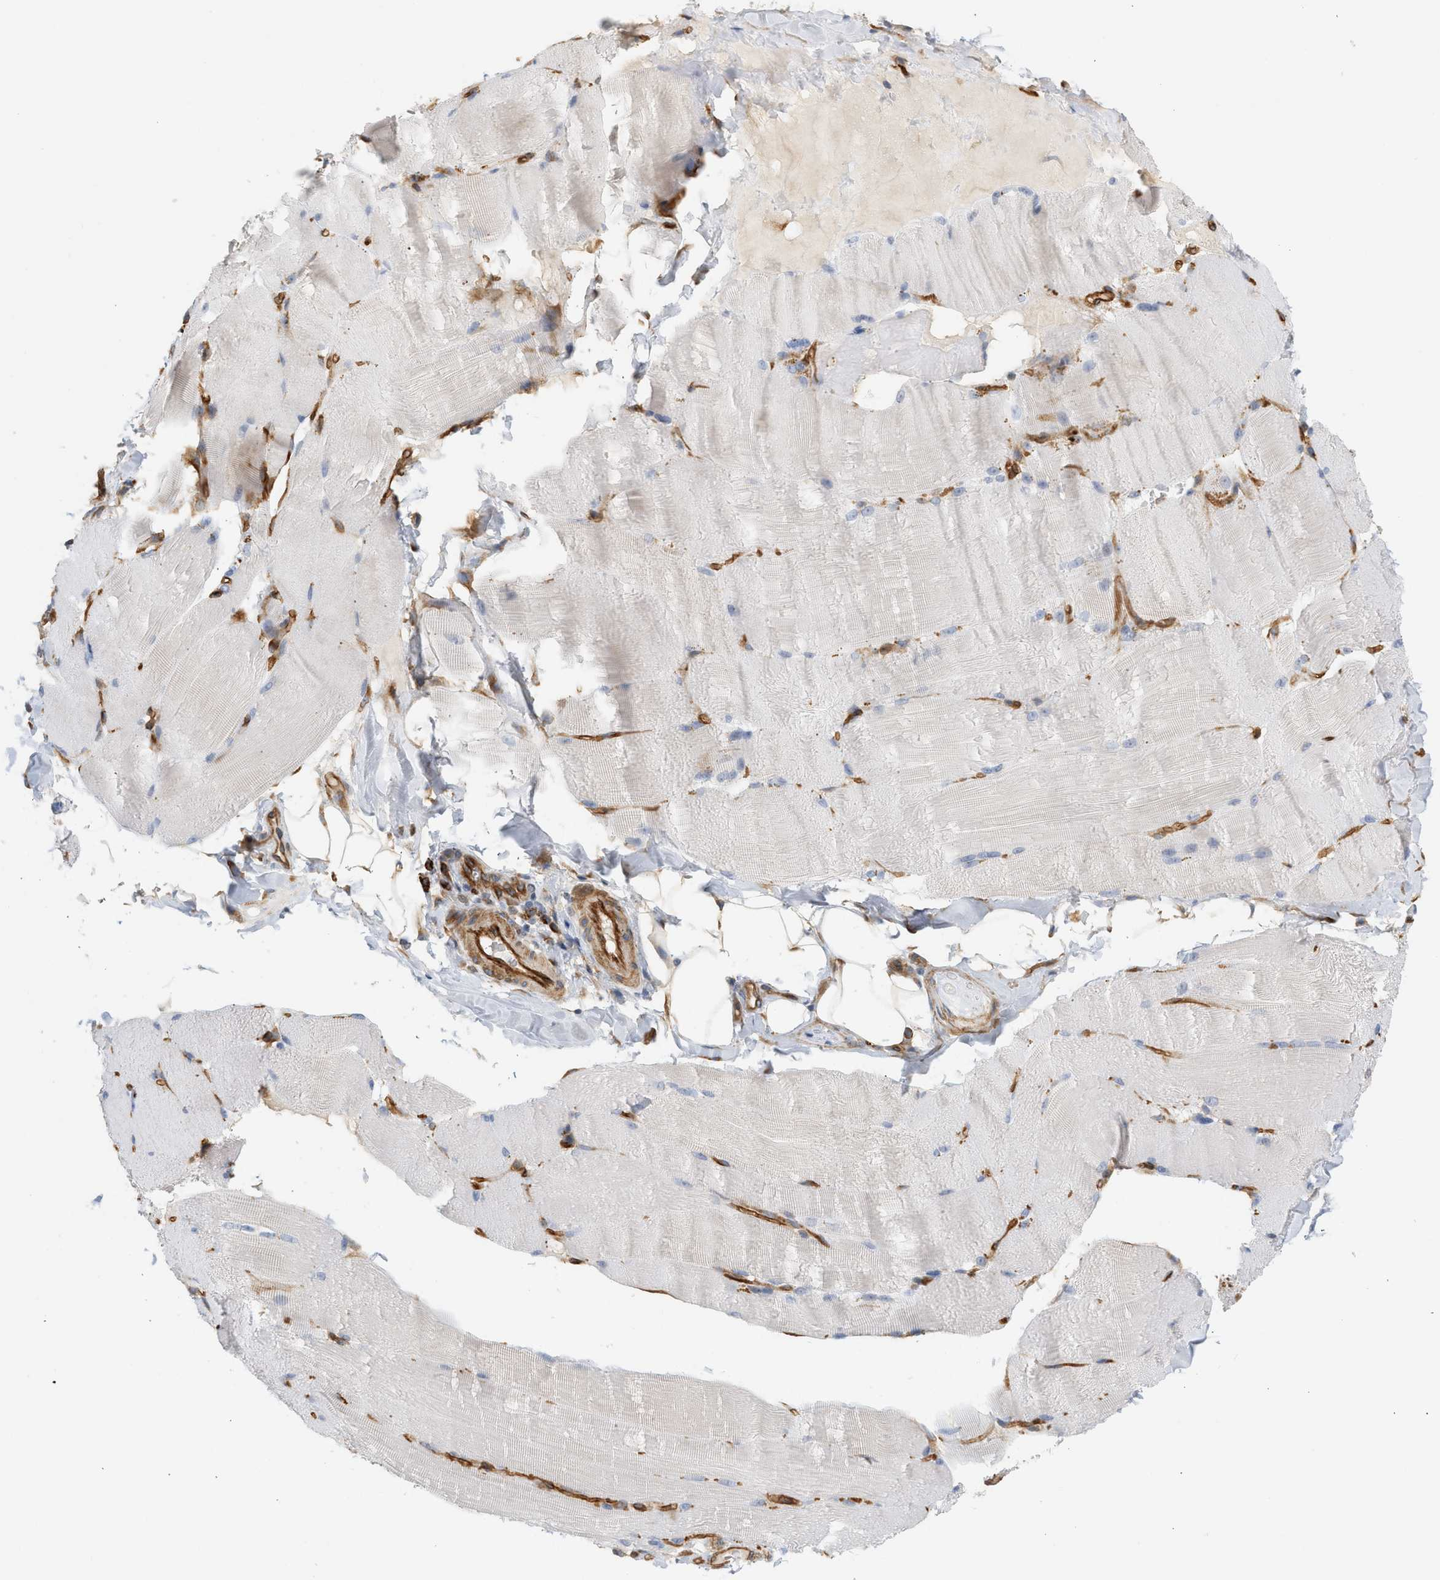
{"staining": {"intensity": "weak", "quantity": "<25%", "location": "cytoplasmic/membranous"}, "tissue": "skeletal muscle", "cell_type": "Myocytes", "image_type": "normal", "snomed": [{"axis": "morphology", "description": "Normal tissue, NOS"}, {"axis": "topography", "description": "Skin"}, {"axis": "topography", "description": "Skeletal muscle"}], "caption": "Skeletal muscle stained for a protein using IHC reveals no expression myocytes.", "gene": "SVOP", "patient": {"sex": "male", "age": 83}}